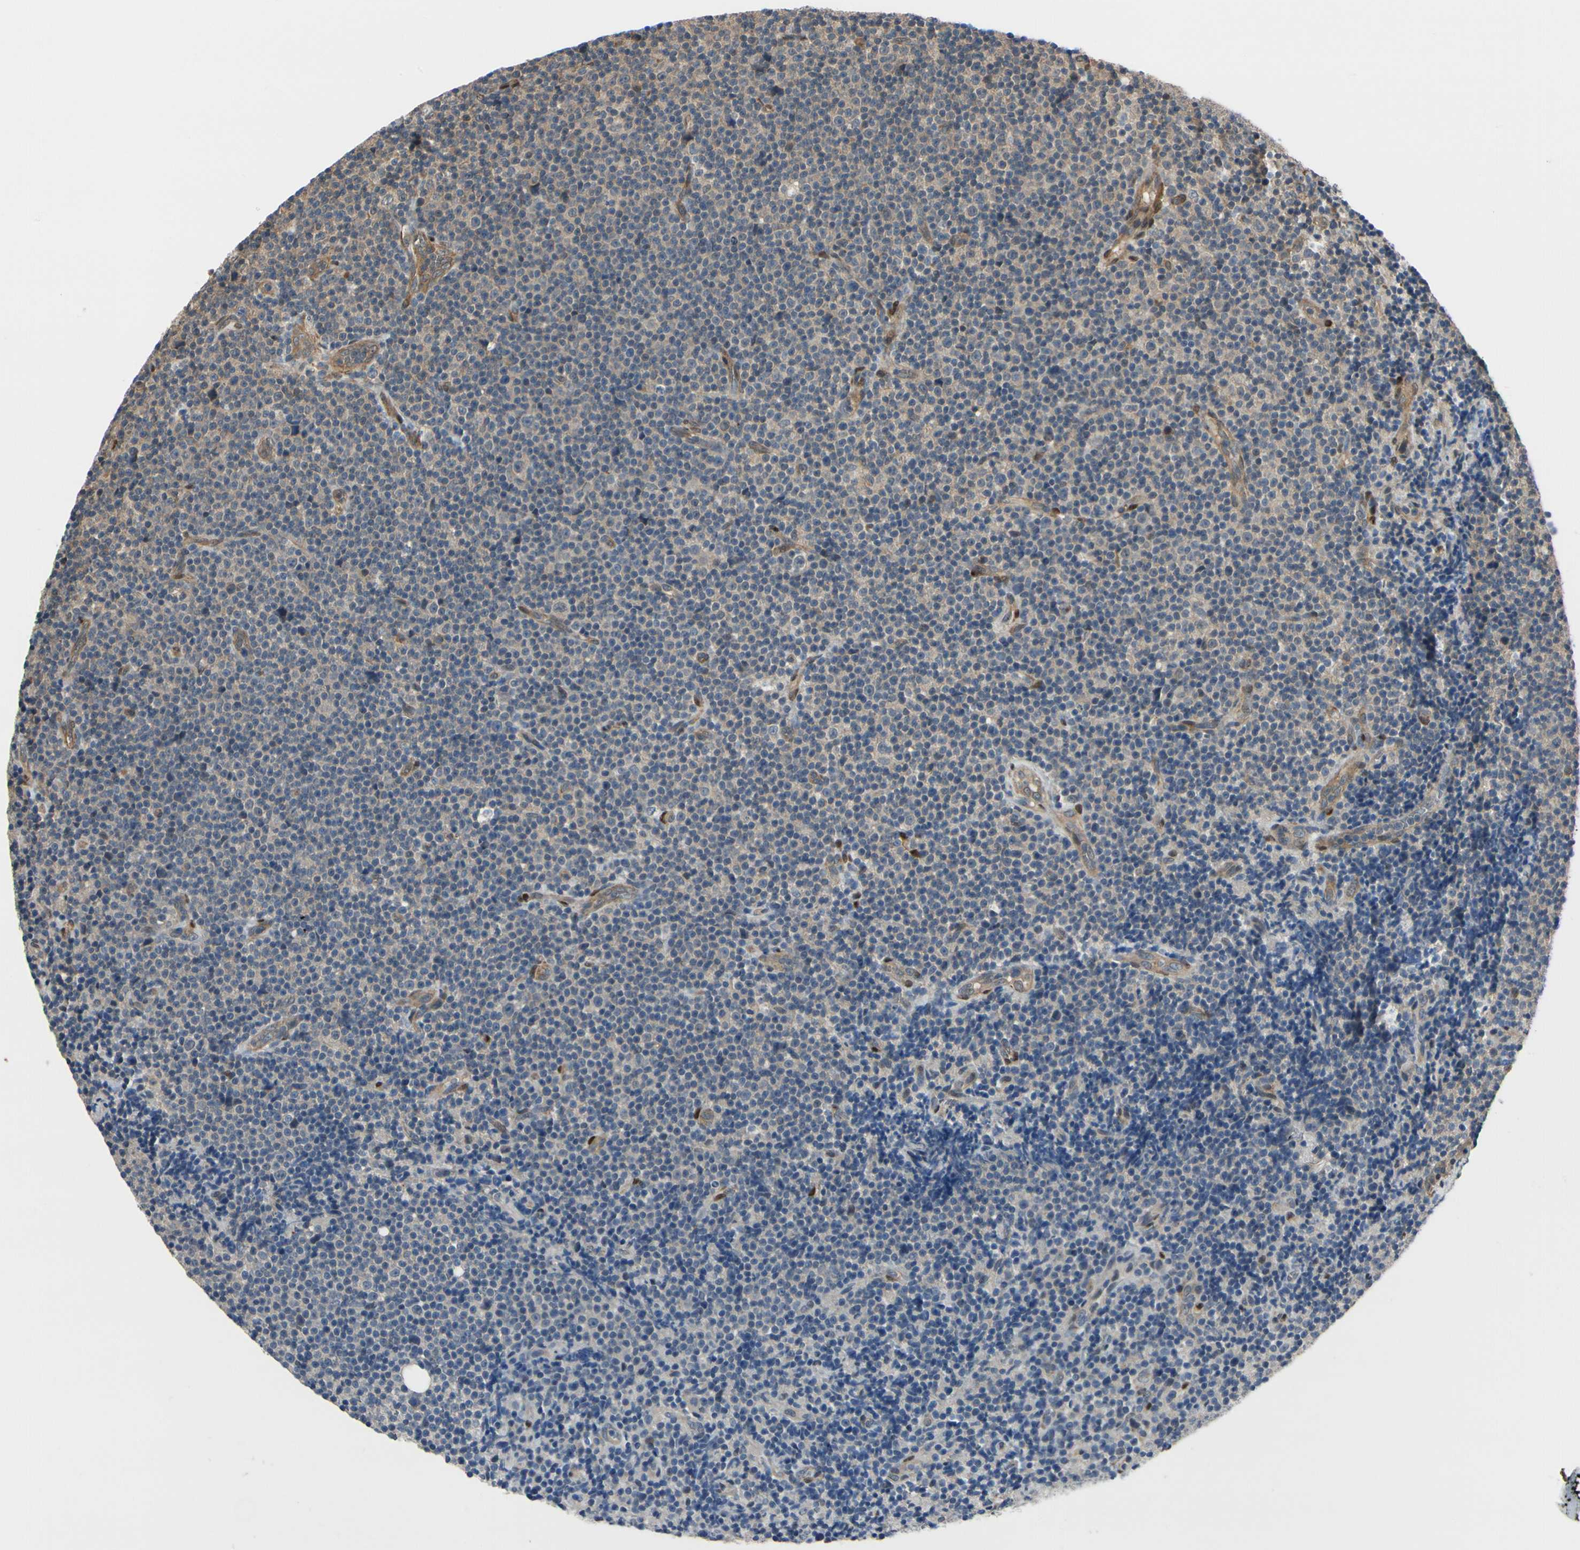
{"staining": {"intensity": "negative", "quantity": "none", "location": "none"}, "tissue": "lymphoma", "cell_type": "Tumor cells", "image_type": "cancer", "snomed": [{"axis": "morphology", "description": "Malignant lymphoma, non-Hodgkin's type, Low grade"}, {"axis": "topography", "description": "Lymph node"}], "caption": "Immunohistochemistry of human lymphoma reveals no expression in tumor cells.", "gene": "RASGRF1", "patient": {"sex": "female", "age": 67}}